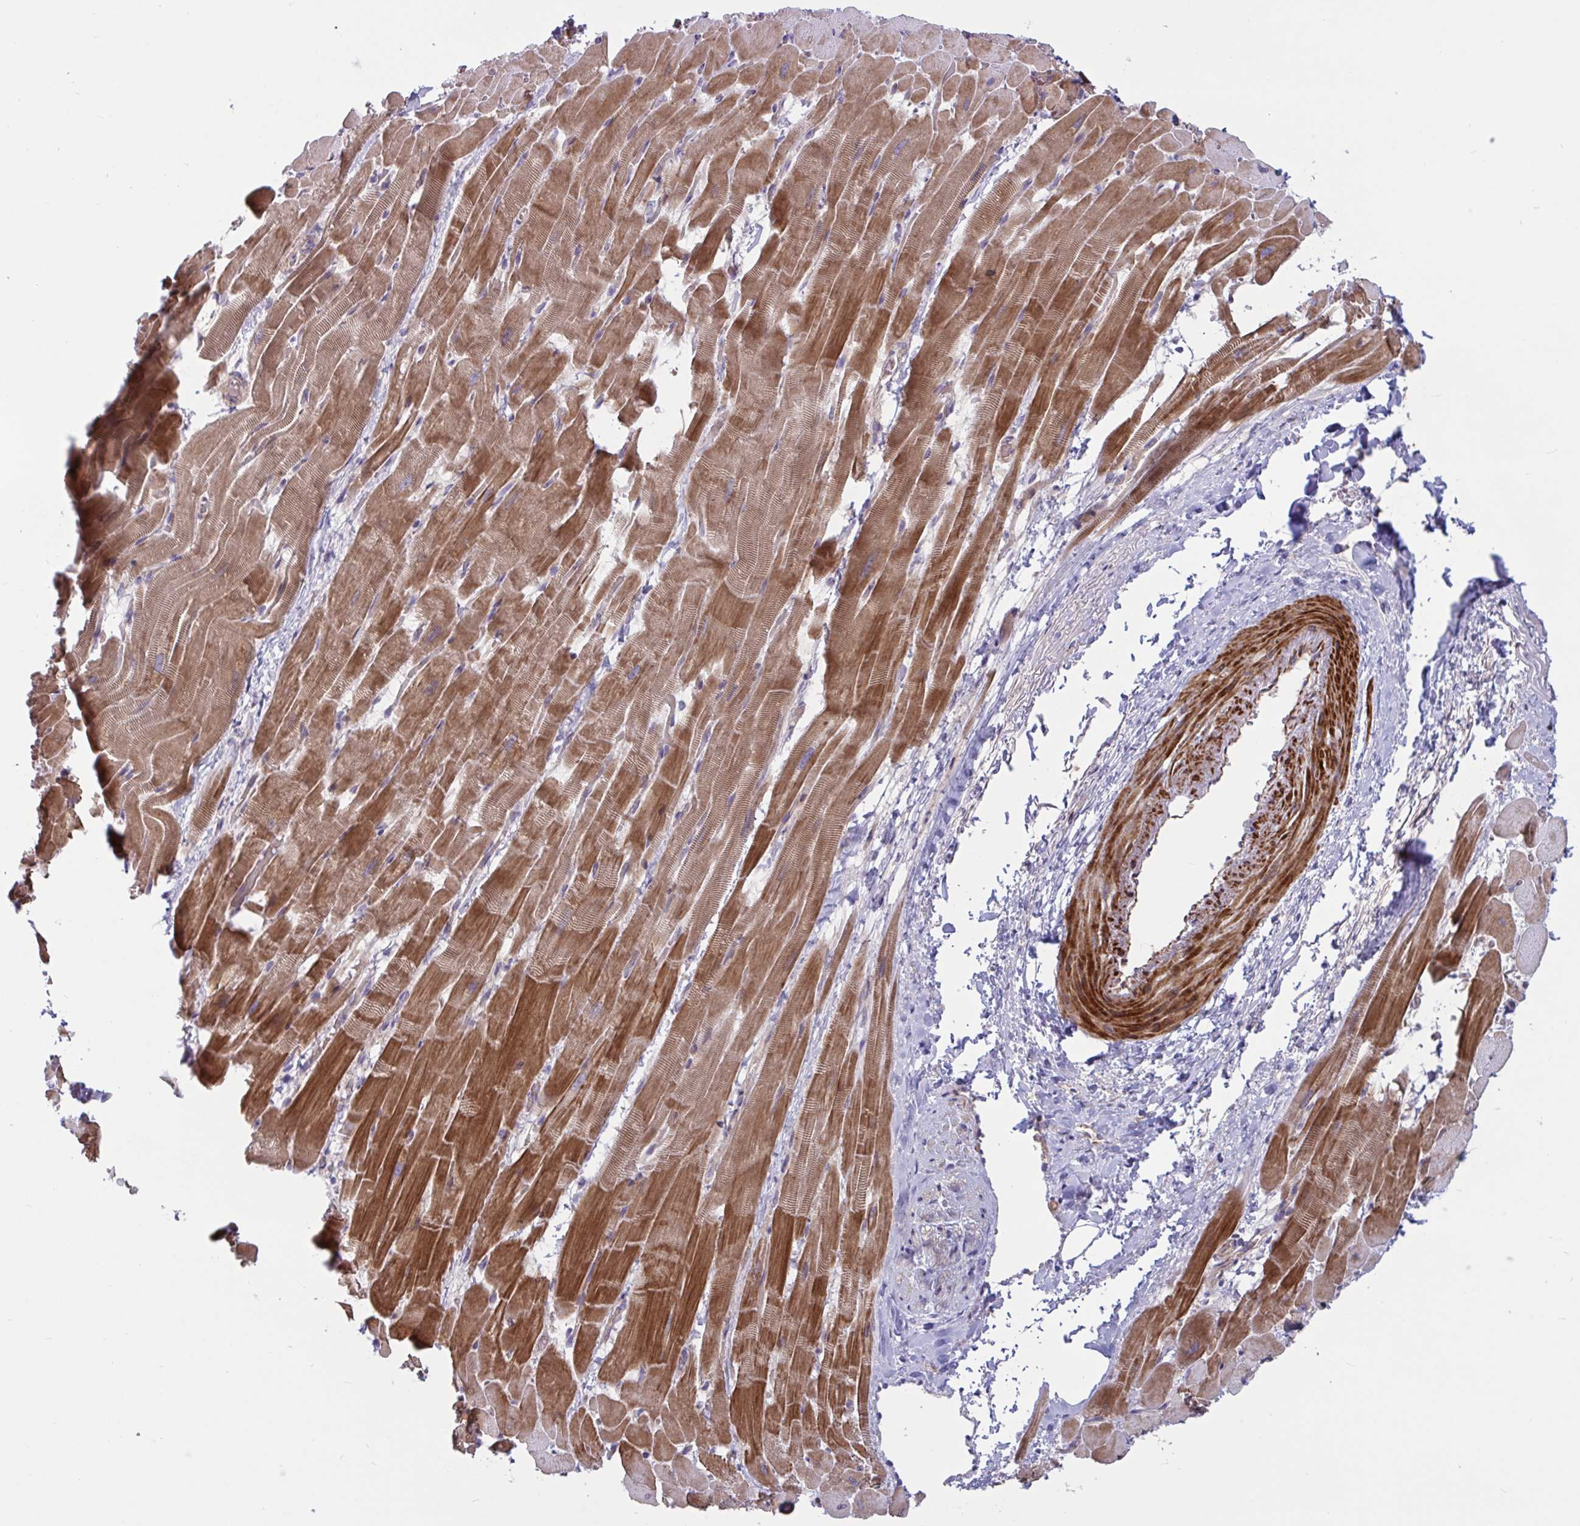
{"staining": {"intensity": "strong", "quantity": ">75%", "location": "cytoplasmic/membranous"}, "tissue": "heart muscle", "cell_type": "Cardiomyocytes", "image_type": "normal", "snomed": [{"axis": "morphology", "description": "Normal tissue, NOS"}, {"axis": "topography", "description": "Heart"}], "caption": "The immunohistochemical stain labels strong cytoplasmic/membranous expression in cardiomyocytes of normal heart muscle. Using DAB (3,3'-diaminobenzidine) (brown) and hematoxylin (blue) stains, captured at high magnification using brightfield microscopy.", "gene": "TANK", "patient": {"sex": "male", "age": 37}}